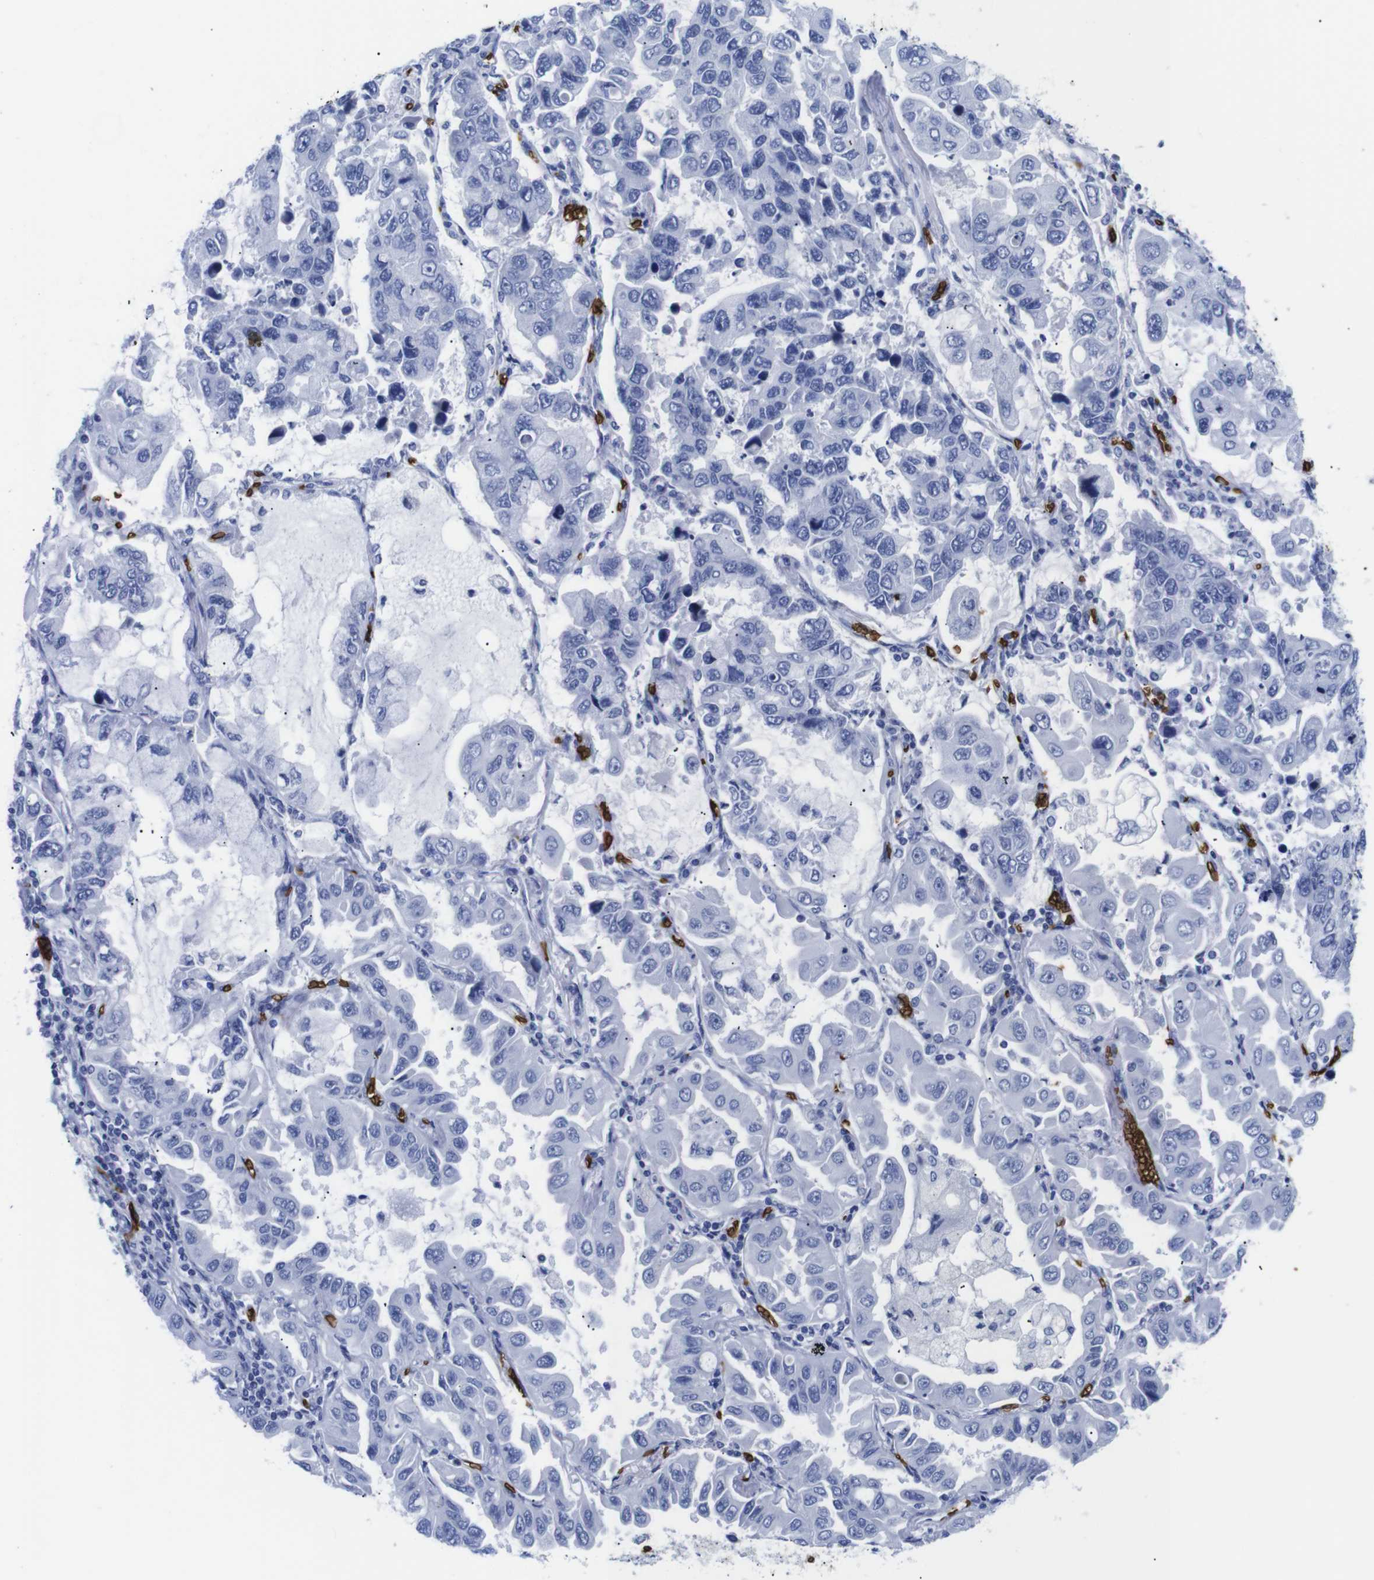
{"staining": {"intensity": "negative", "quantity": "none", "location": "none"}, "tissue": "lung cancer", "cell_type": "Tumor cells", "image_type": "cancer", "snomed": [{"axis": "morphology", "description": "Adenocarcinoma, NOS"}, {"axis": "topography", "description": "Lung"}], "caption": "An image of human adenocarcinoma (lung) is negative for staining in tumor cells.", "gene": "S1PR2", "patient": {"sex": "male", "age": 64}}